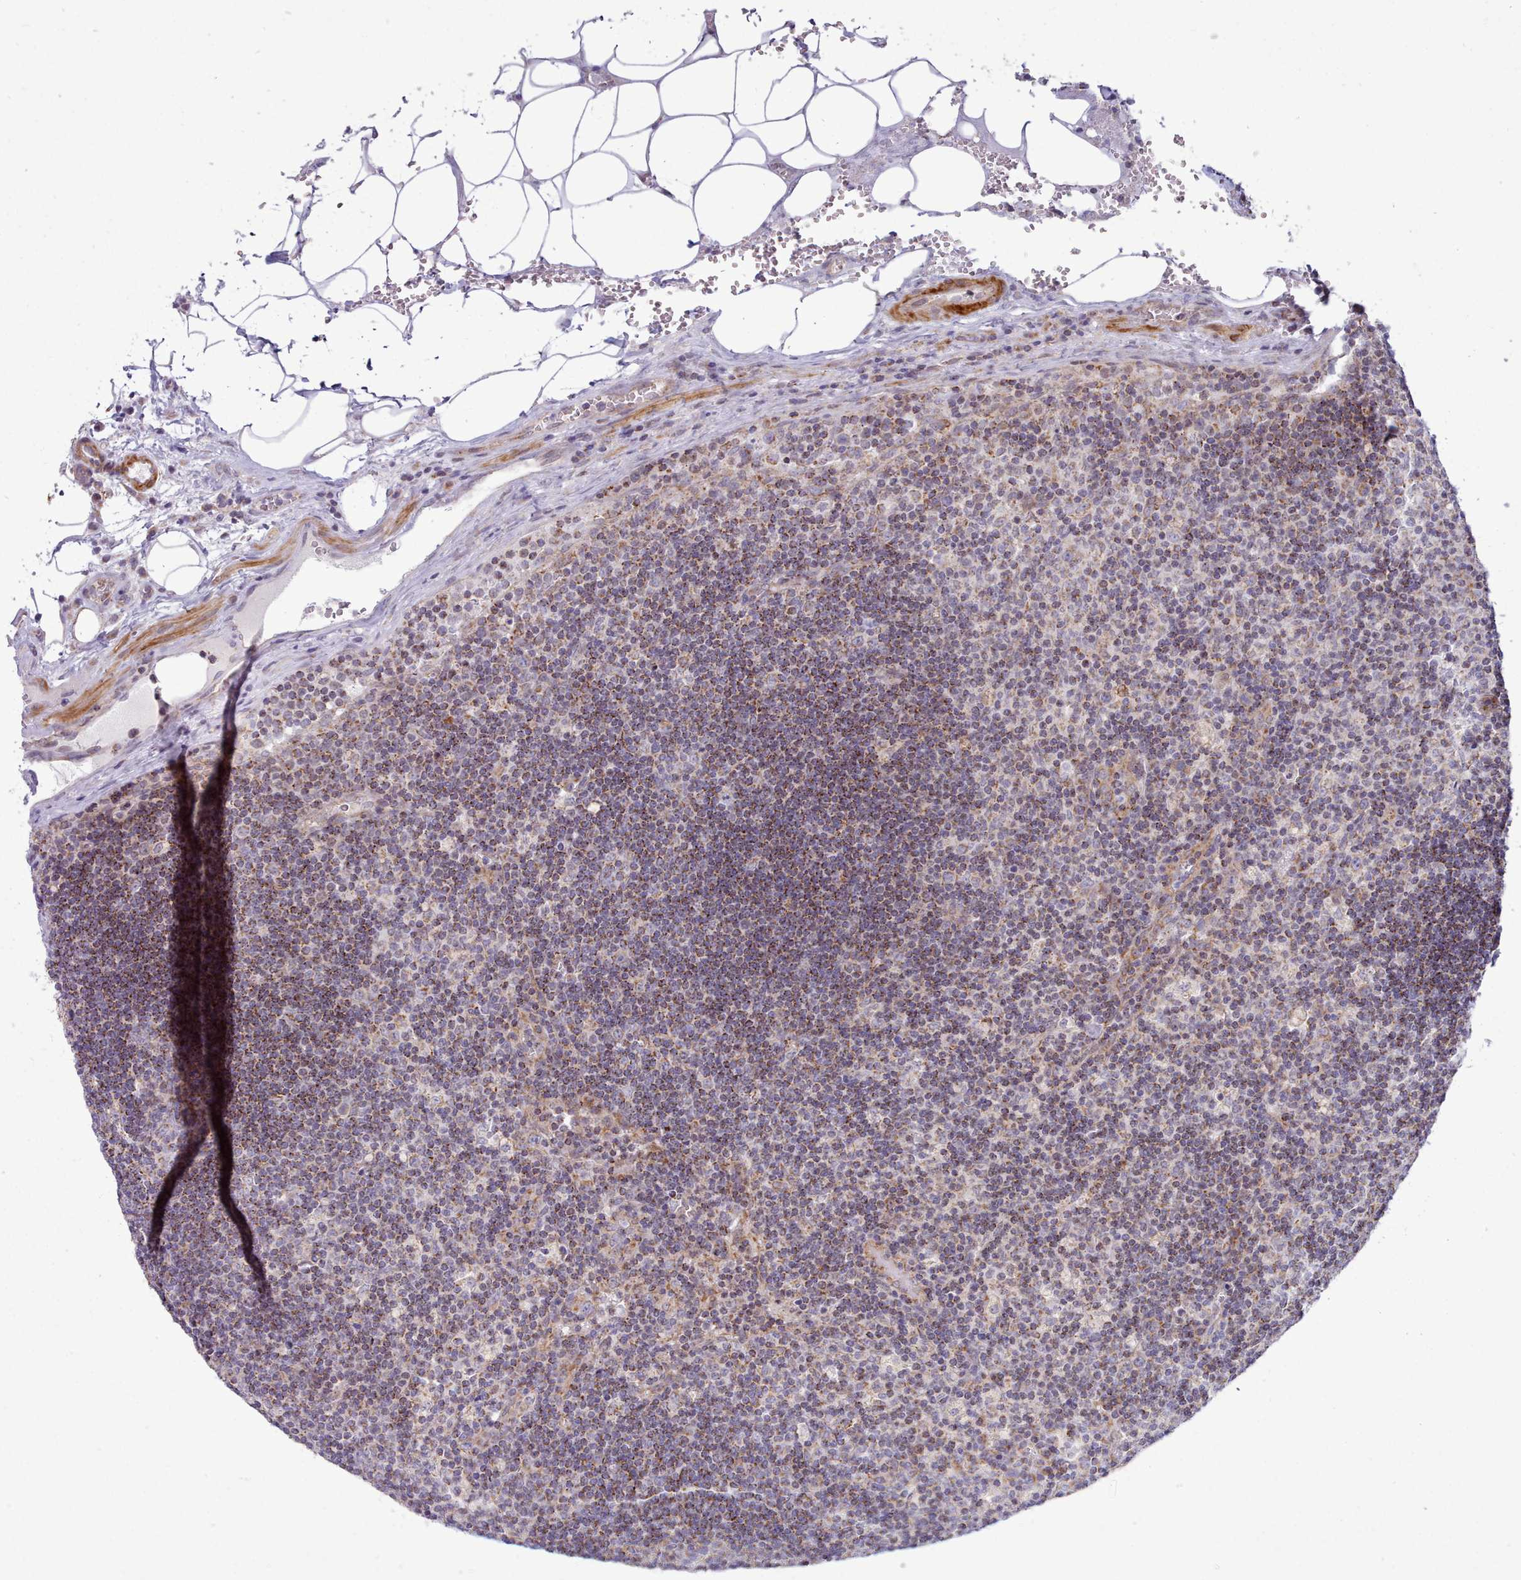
{"staining": {"intensity": "weak", "quantity": "<25%", "location": "cytoplasmic/membranous"}, "tissue": "lymph node", "cell_type": "Germinal center cells", "image_type": "normal", "snomed": [{"axis": "morphology", "description": "Normal tissue, NOS"}, {"axis": "topography", "description": "Lymph node"}], "caption": "A histopathology image of lymph node stained for a protein reveals no brown staining in germinal center cells.", "gene": "MRPL21", "patient": {"sex": "male", "age": 58}}